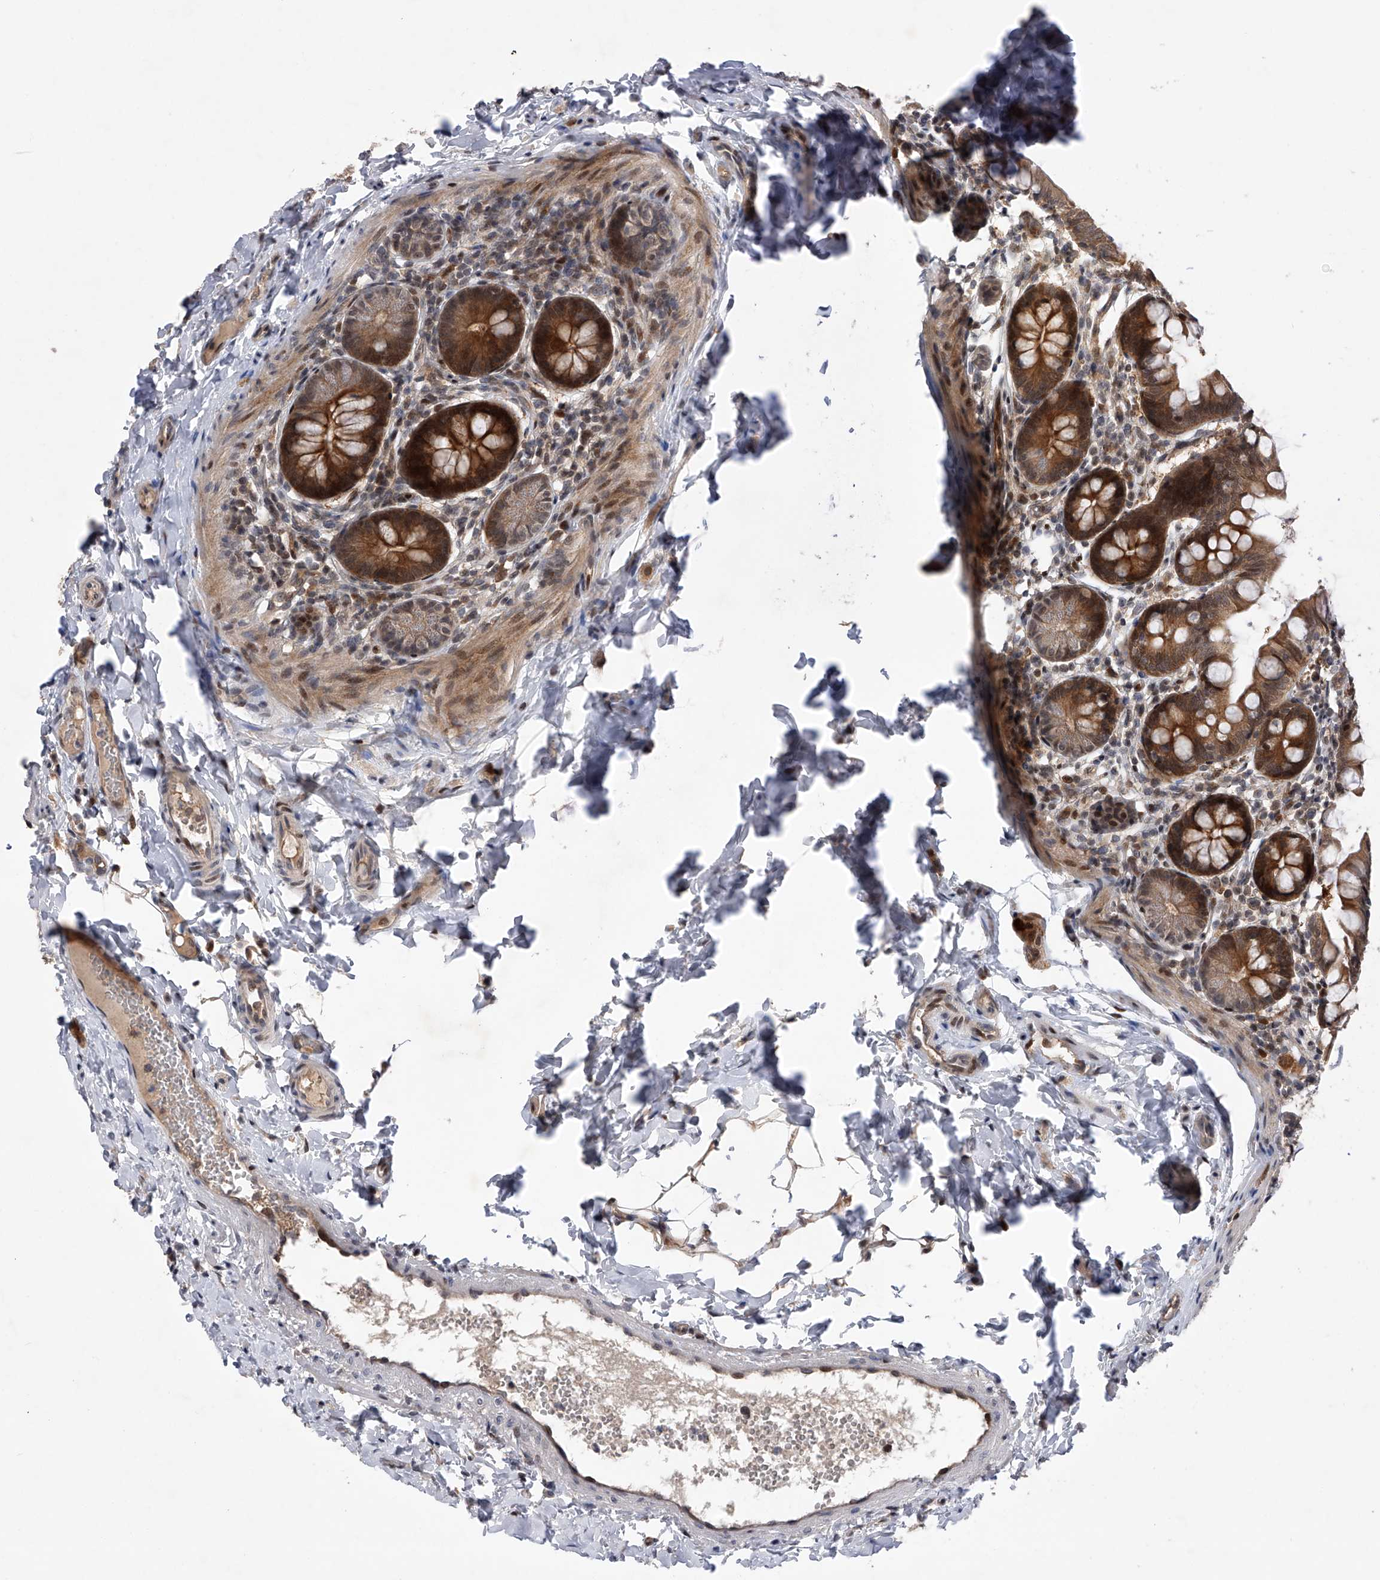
{"staining": {"intensity": "moderate", "quantity": ">75%", "location": "cytoplasmic/membranous,nuclear"}, "tissue": "small intestine", "cell_type": "Glandular cells", "image_type": "normal", "snomed": [{"axis": "morphology", "description": "Normal tissue, NOS"}, {"axis": "topography", "description": "Small intestine"}], "caption": "A brown stain highlights moderate cytoplasmic/membranous,nuclear staining of a protein in glandular cells of benign human small intestine. The staining was performed using DAB (3,3'-diaminobenzidine), with brown indicating positive protein expression. Nuclei are stained blue with hematoxylin.", "gene": "RWDD2A", "patient": {"sex": "male", "age": 7}}